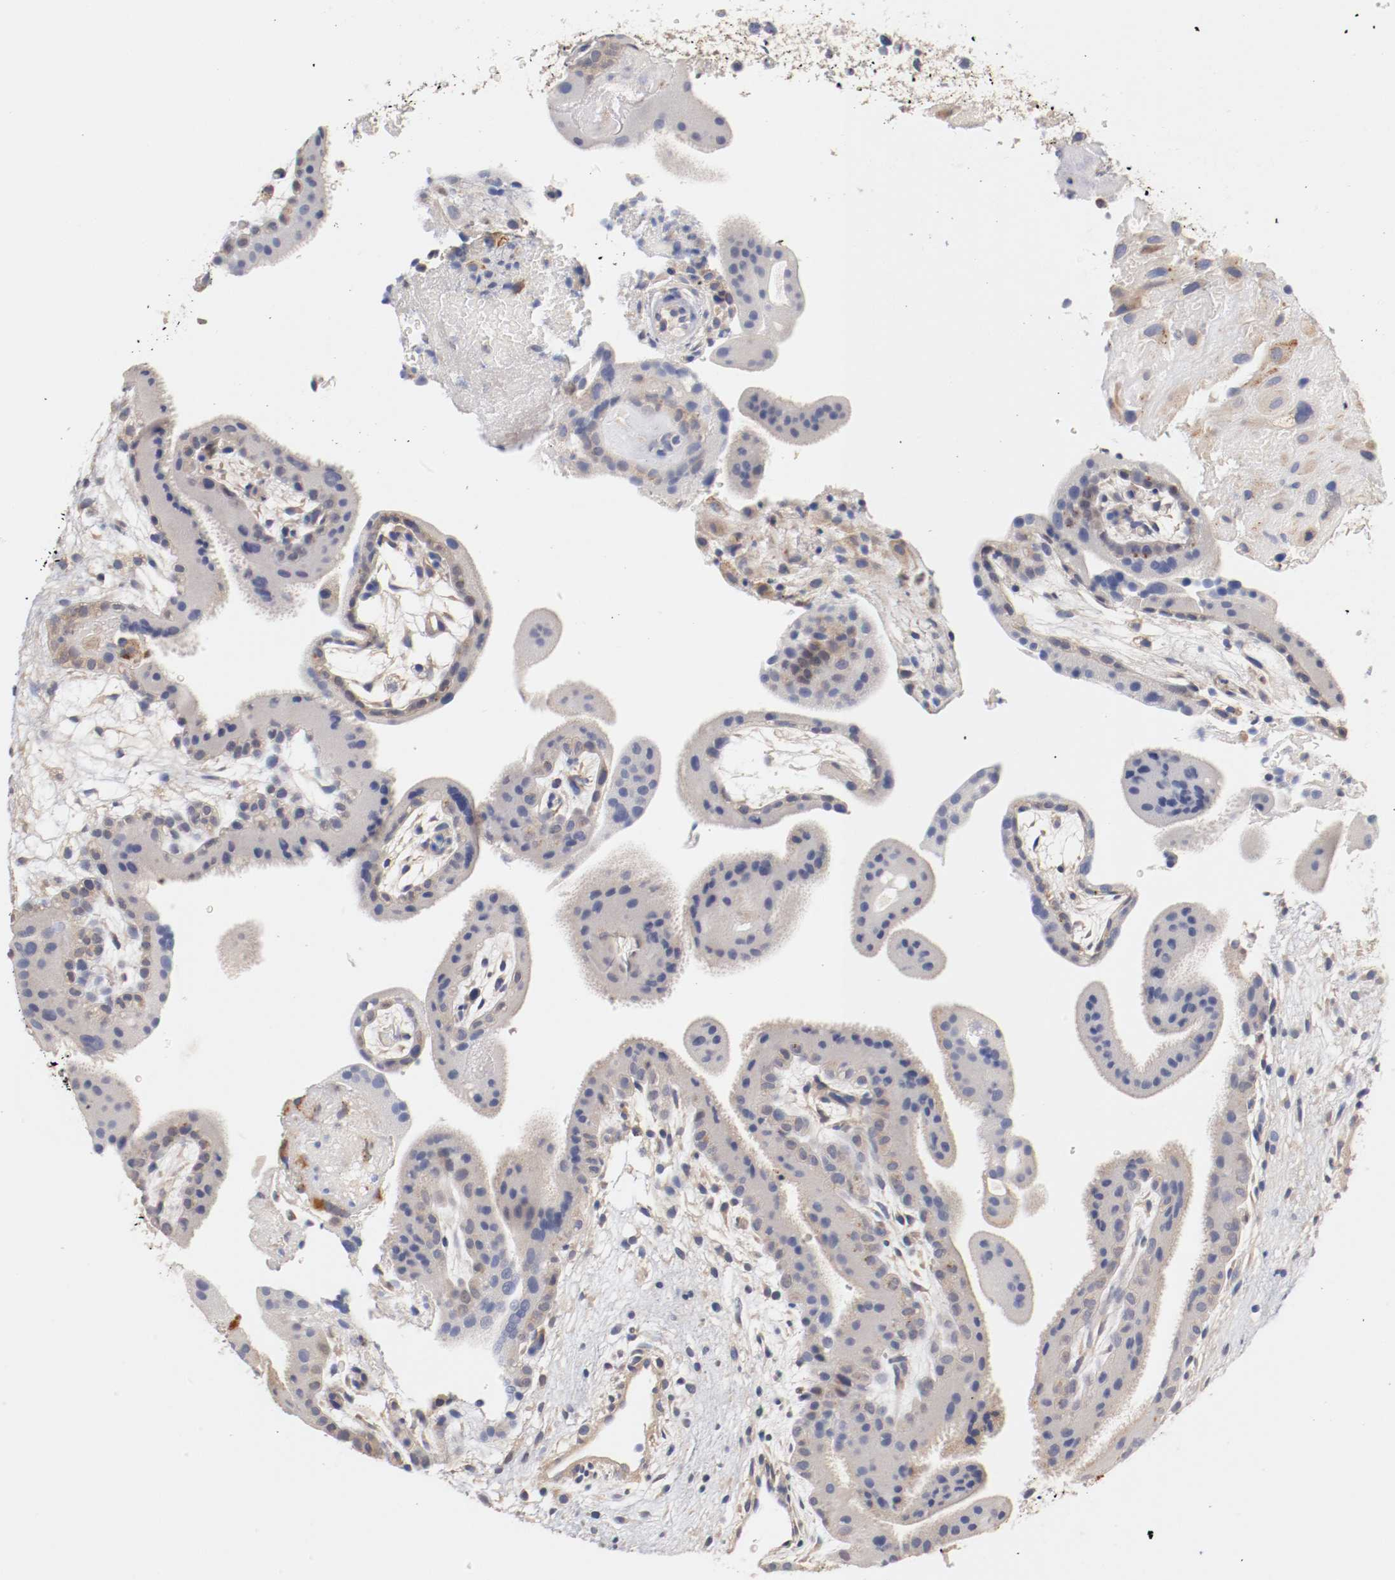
{"staining": {"intensity": "weak", "quantity": "<25%", "location": "cytoplasmic/membranous"}, "tissue": "placenta", "cell_type": "Trophoblastic cells", "image_type": "normal", "snomed": [{"axis": "morphology", "description": "Normal tissue, NOS"}, {"axis": "topography", "description": "Placenta"}], "caption": "Photomicrograph shows no significant protein expression in trophoblastic cells of normal placenta. The staining is performed using DAB brown chromogen with nuclei counter-stained in using hematoxylin.", "gene": "SEMA5A", "patient": {"sex": "female", "age": 19}}